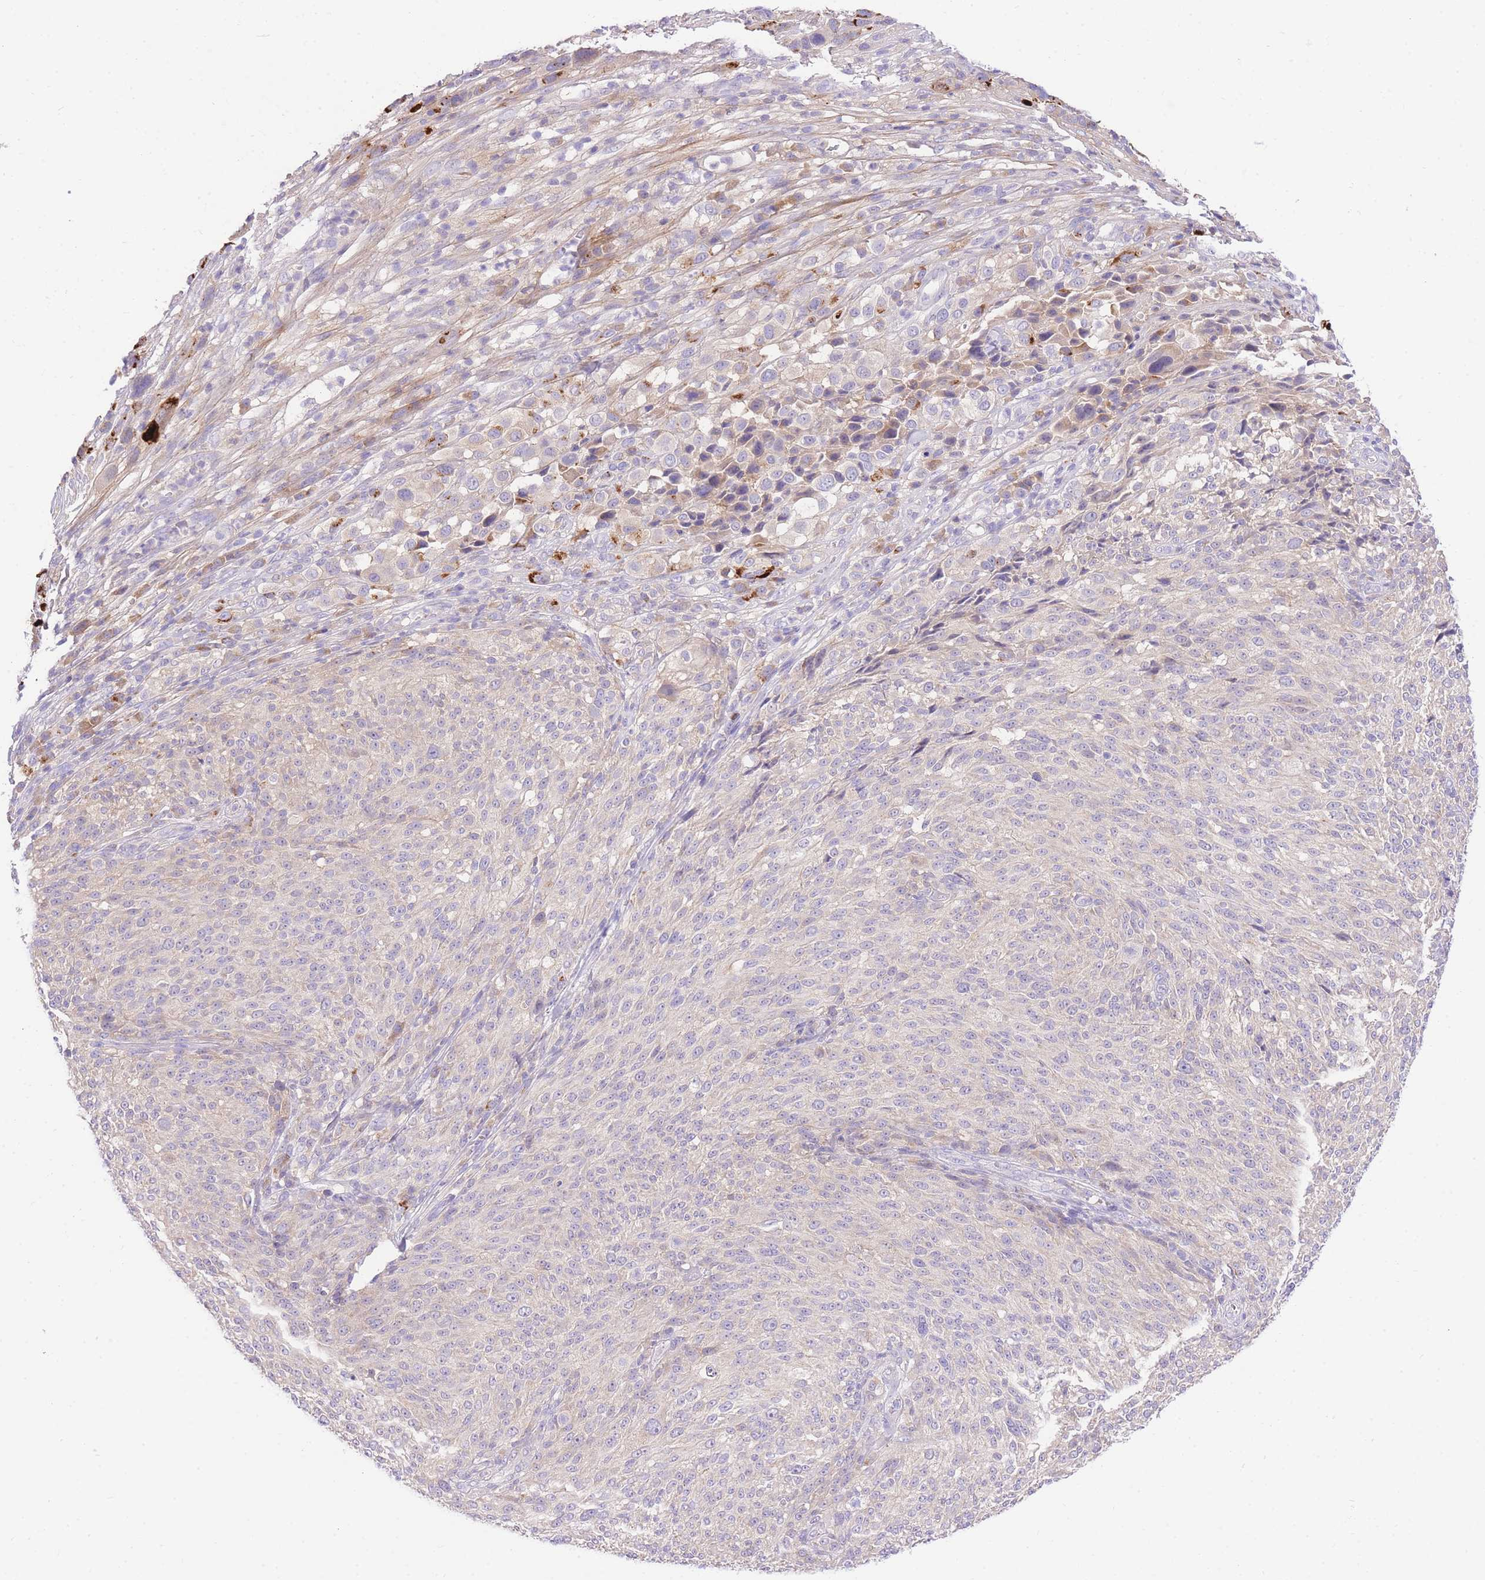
{"staining": {"intensity": "negative", "quantity": "none", "location": "none"}, "tissue": "melanoma", "cell_type": "Tumor cells", "image_type": "cancer", "snomed": [{"axis": "morphology", "description": "Malignant melanoma, NOS"}, {"axis": "topography", "description": "Skin of trunk"}], "caption": "Immunohistochemistry image of neoplastic tissue: malignant melanoma stained with DAB (3,3'-diaminobenzidine) displays no significant protein positivity in tumor cells.", "gene": "LIPH", "patient": {"sex": "male", "age": 71}}